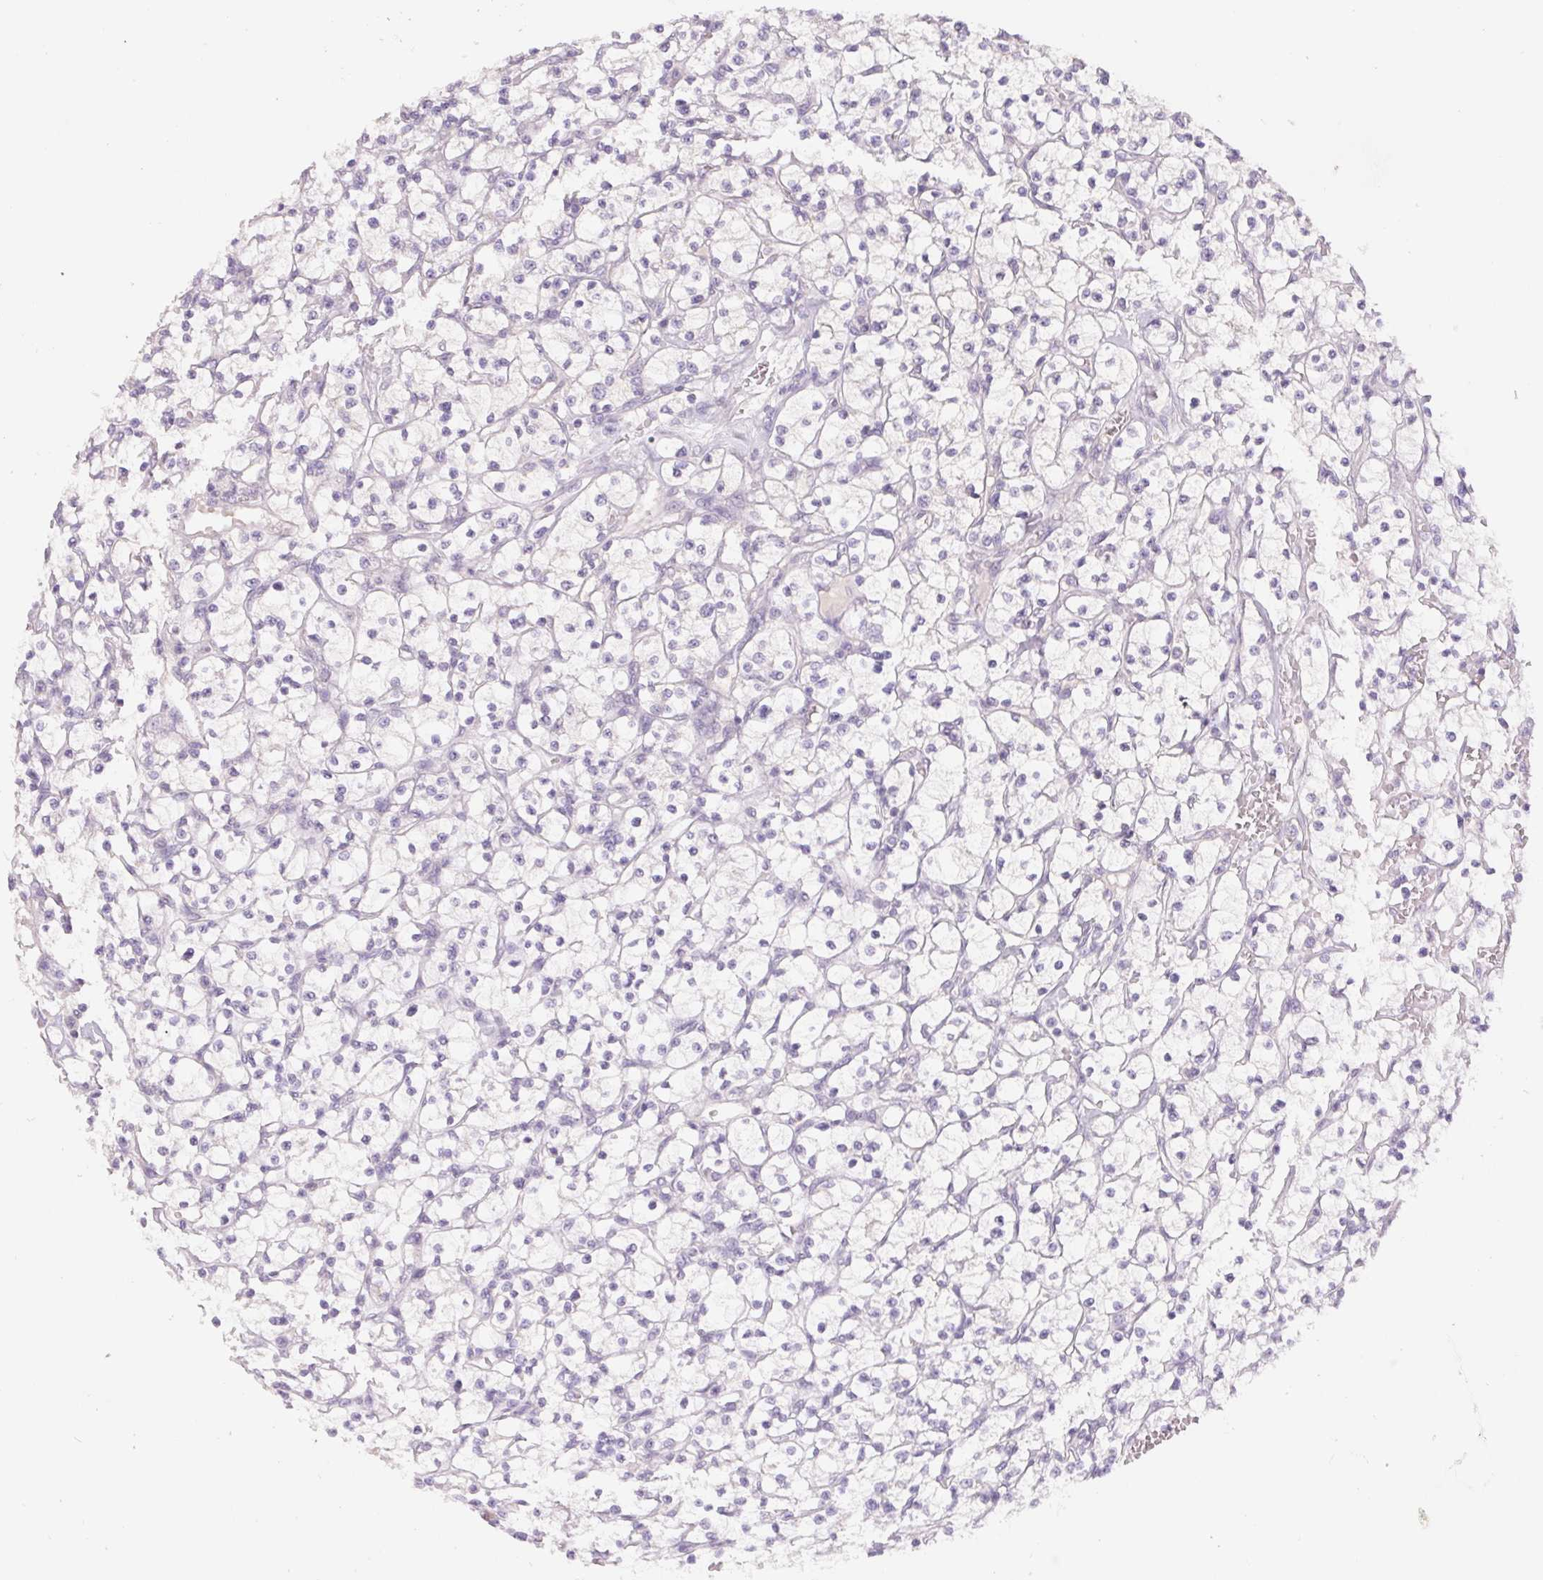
{"staining": {"intensity": "negative", "quantity": "none", "location": "none"}, "tissue": "renal cancer", "cell_type": "Tumor cells", "image_type": "cancer", "snomed": [{"axis": "morphology", "description": "Adenocarcinoma, NOS"}, {"axis": "topography", "description": "Kidney"}], "caption": "Immunohistochemistry micrograph of human renal cancer stained for a protein (brown), which reveals no positivity in tumor cells.", "gene": "PNMA8B", "patient": {"sex": "female", "age": 64}}